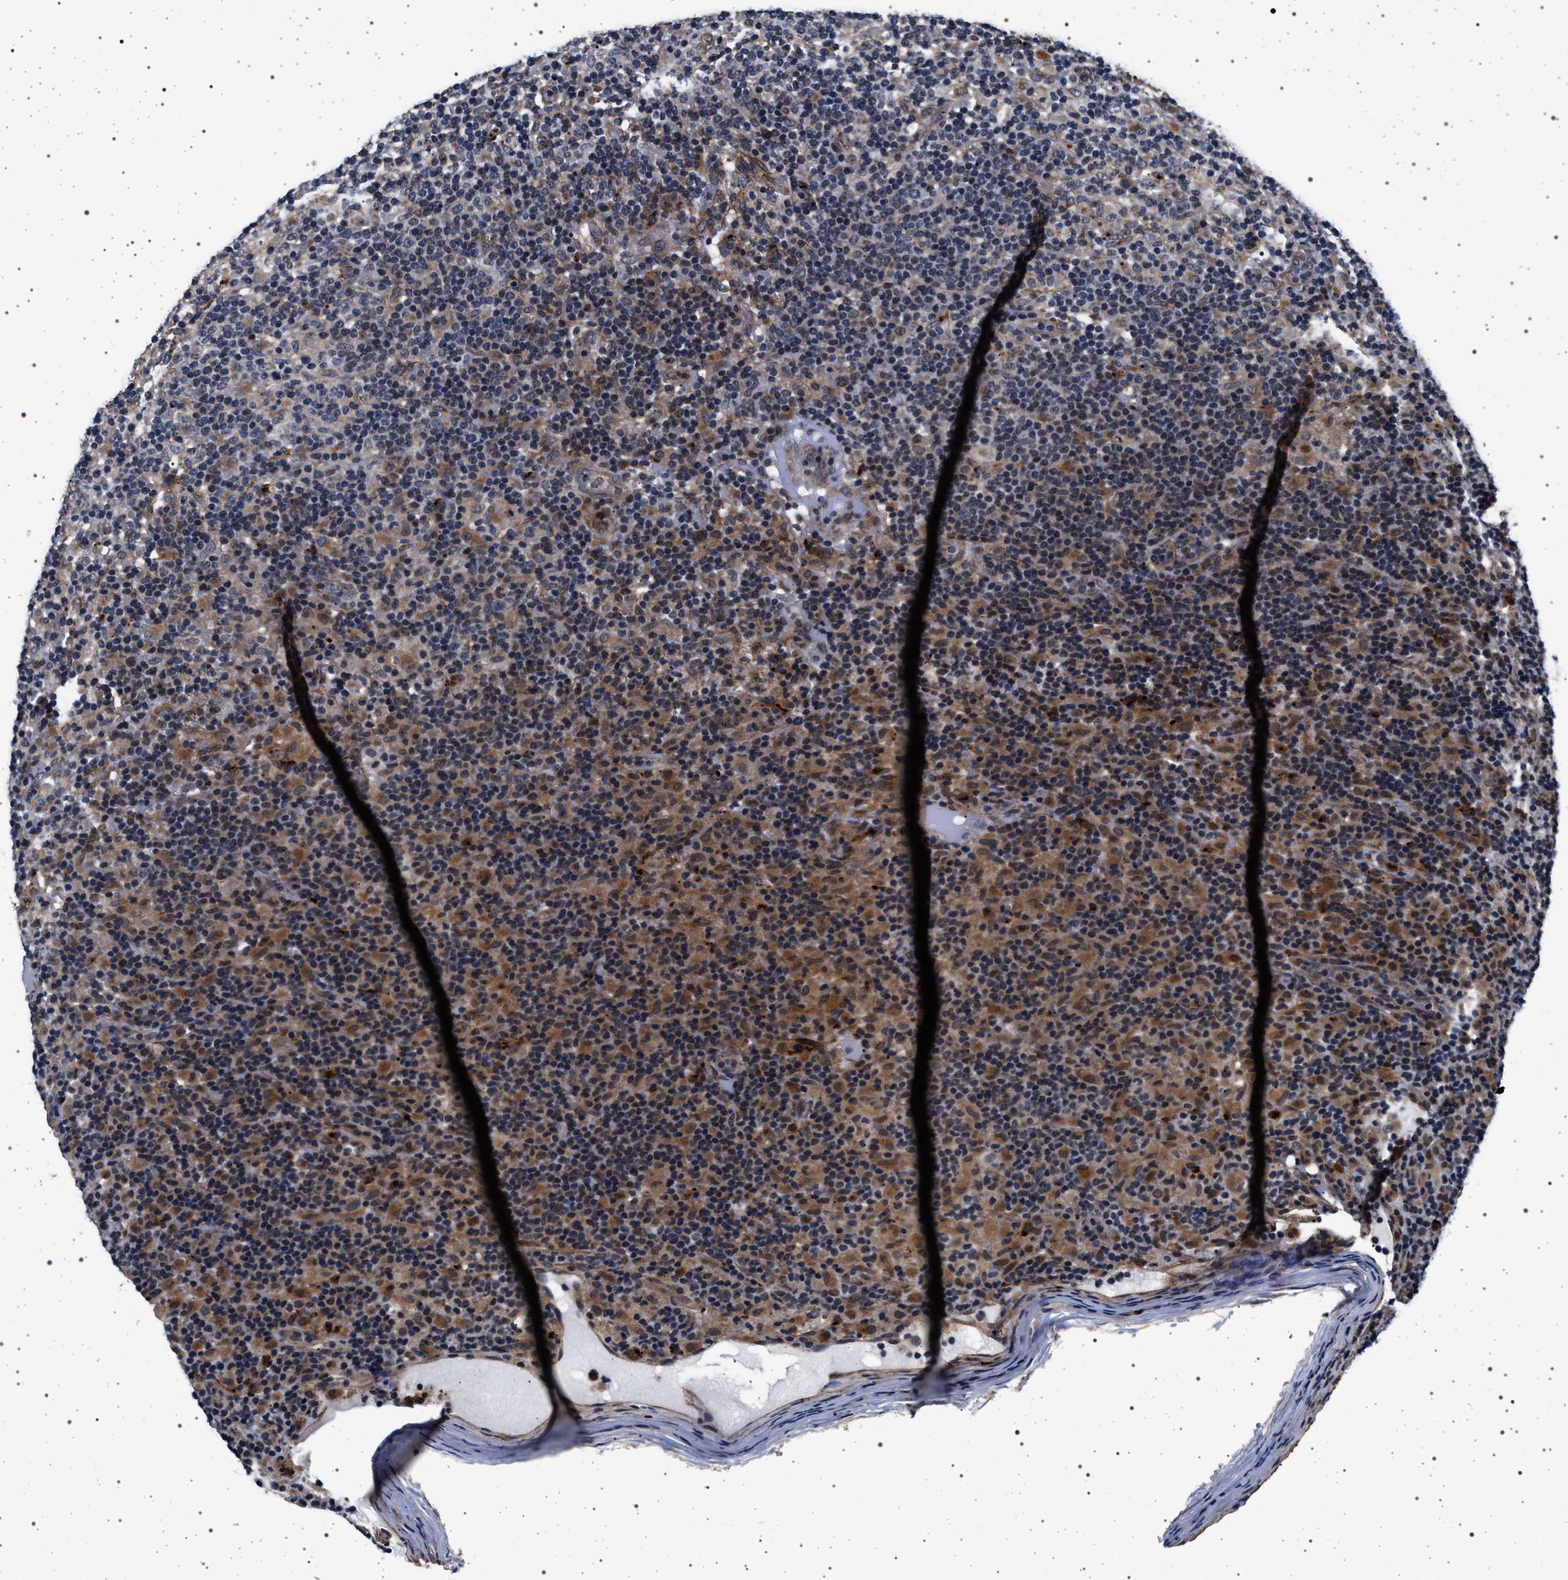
{"staining": {"intensity": "moderate", "quantity": "25%-75%", "location": "cytoplasmic/membranous"}, "tissue": "lymphoma", "cell_type": "Tumor cells", "image_type": "cancer", "snomed": [{"axis": "morphology", "description": "Hodgkin's disease, NOS"}, {"axis": "topography", "description": "Lymph node"}], "caption": "Protein staining reveals moderate cytoplasmic/membranous expression in about 25%-75% of tumor cells in Hodgkin's disease.", "gene": "KCNK6", "patient": {"sex": "male", "age": 70}}